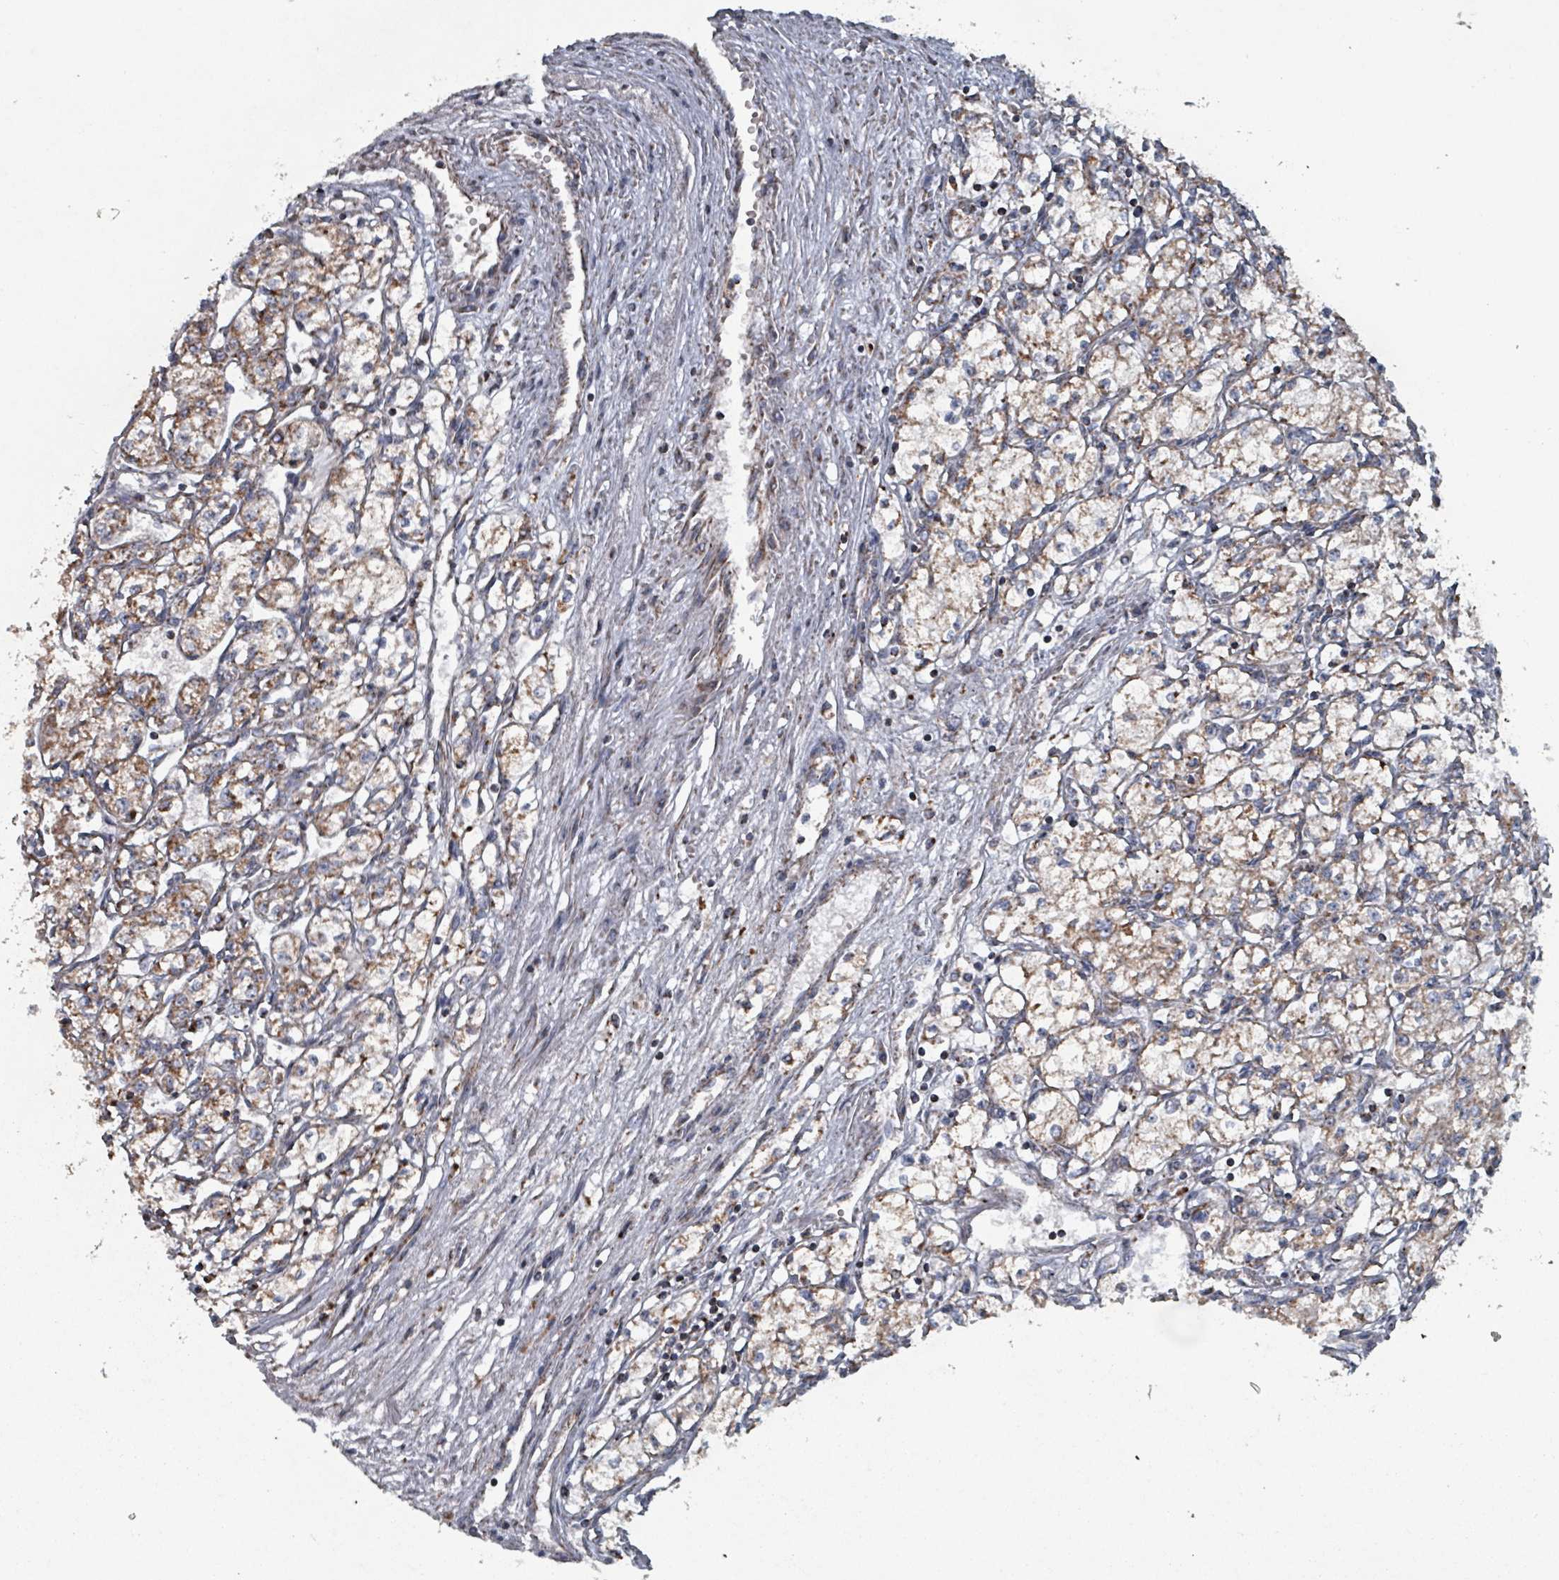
{"staining": {"intensity": "moderate", "quantity": ">75%", "location": "cytoplasmic/membranous"}, "tissue": "renal cancer", "cell_type": "Tumor cells", "image_type": "cancer", "snomed": [{"axis": "morphology", "description": "Adenocarcinoma, NOS"}, {"axis": "topography", "description": "Kidney"}], "caption": "The image displays staining of renal cancer, revealing moderate cytoplasmic/membranous protein expression (brown color) within tumor cells. Nuclei are stained in blue.", "gene": "ABHD18", "patient": {"sex": "male", "age": 59}}